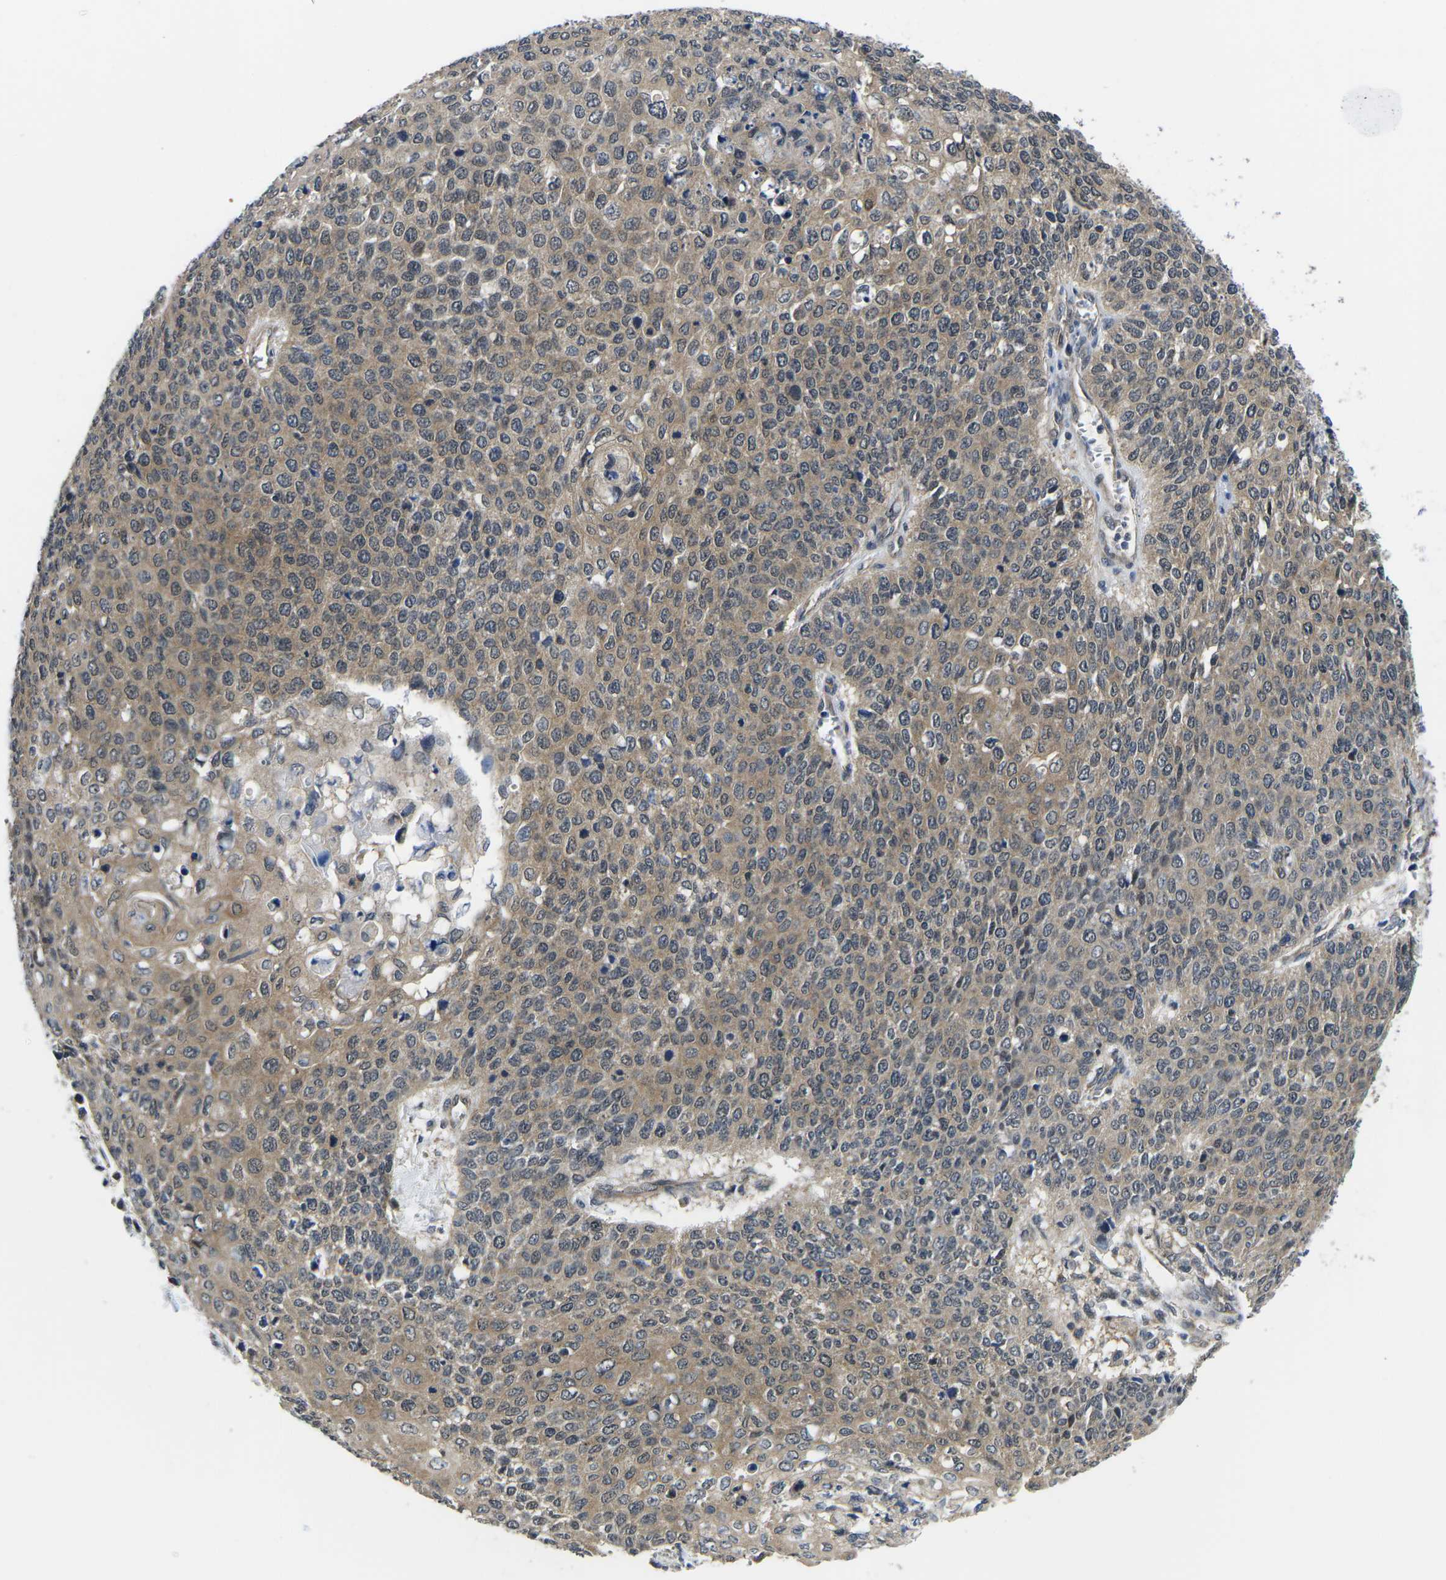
{"staining": {"intensity": "moderate", "quantity": ">75%", "location": "cytoplasmic/membranous"}, "tissue": "cervical cancer", "cell_type": "Tumor cells", "image_type": "cancer", "snomed": [{"axis": "morphology", "description": "Squamous cell carcinoma, NOS"}, {"axis": "topography", "description": "Cervix"}], "caption": "Squamous cell carcinoma (cervical) stained for a protein displays moderate cytoplasmic/membranous positivity in tumor cells. Nuclei are stained in blue.", "gene": "GSK3B", "patient": {"sex": "female", "age": 39}}